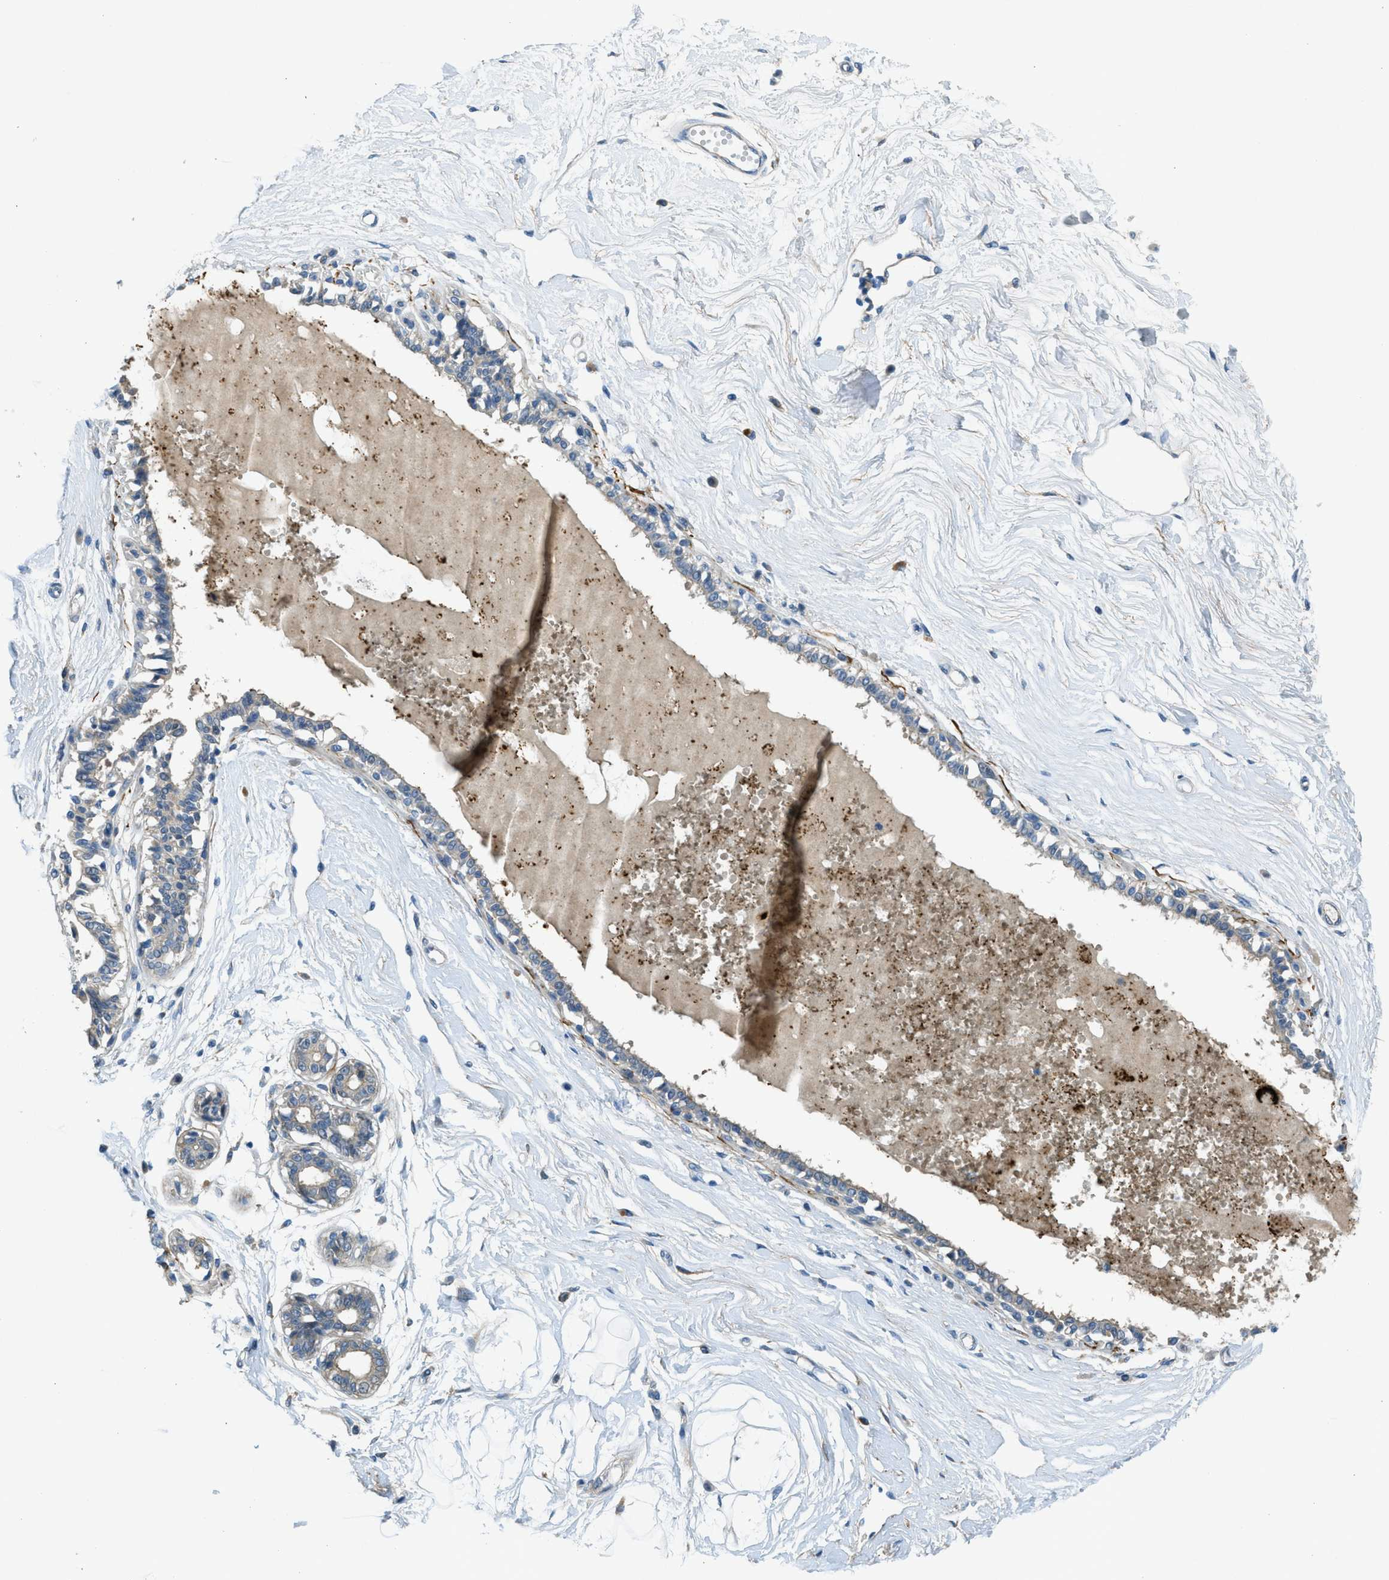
{"staining": {"intensity": "negative", "quantity": "none", "location": "none"}, "tissue": "breast", "cell_type": "Adipocytes", "image_type": "normal", "snomed": [{"axis": "morphology", "description": "Normal tissue, NOS"}, {"axis": "topography", "description": "Breast"}], "caption": "A high-resolution image shows immunohistochemistry (IHC) staining of normal breast, which reveals no significant staining in adipocytes.", "gene": "SNX14", "patient": {"sex": "female", "age": 45}}